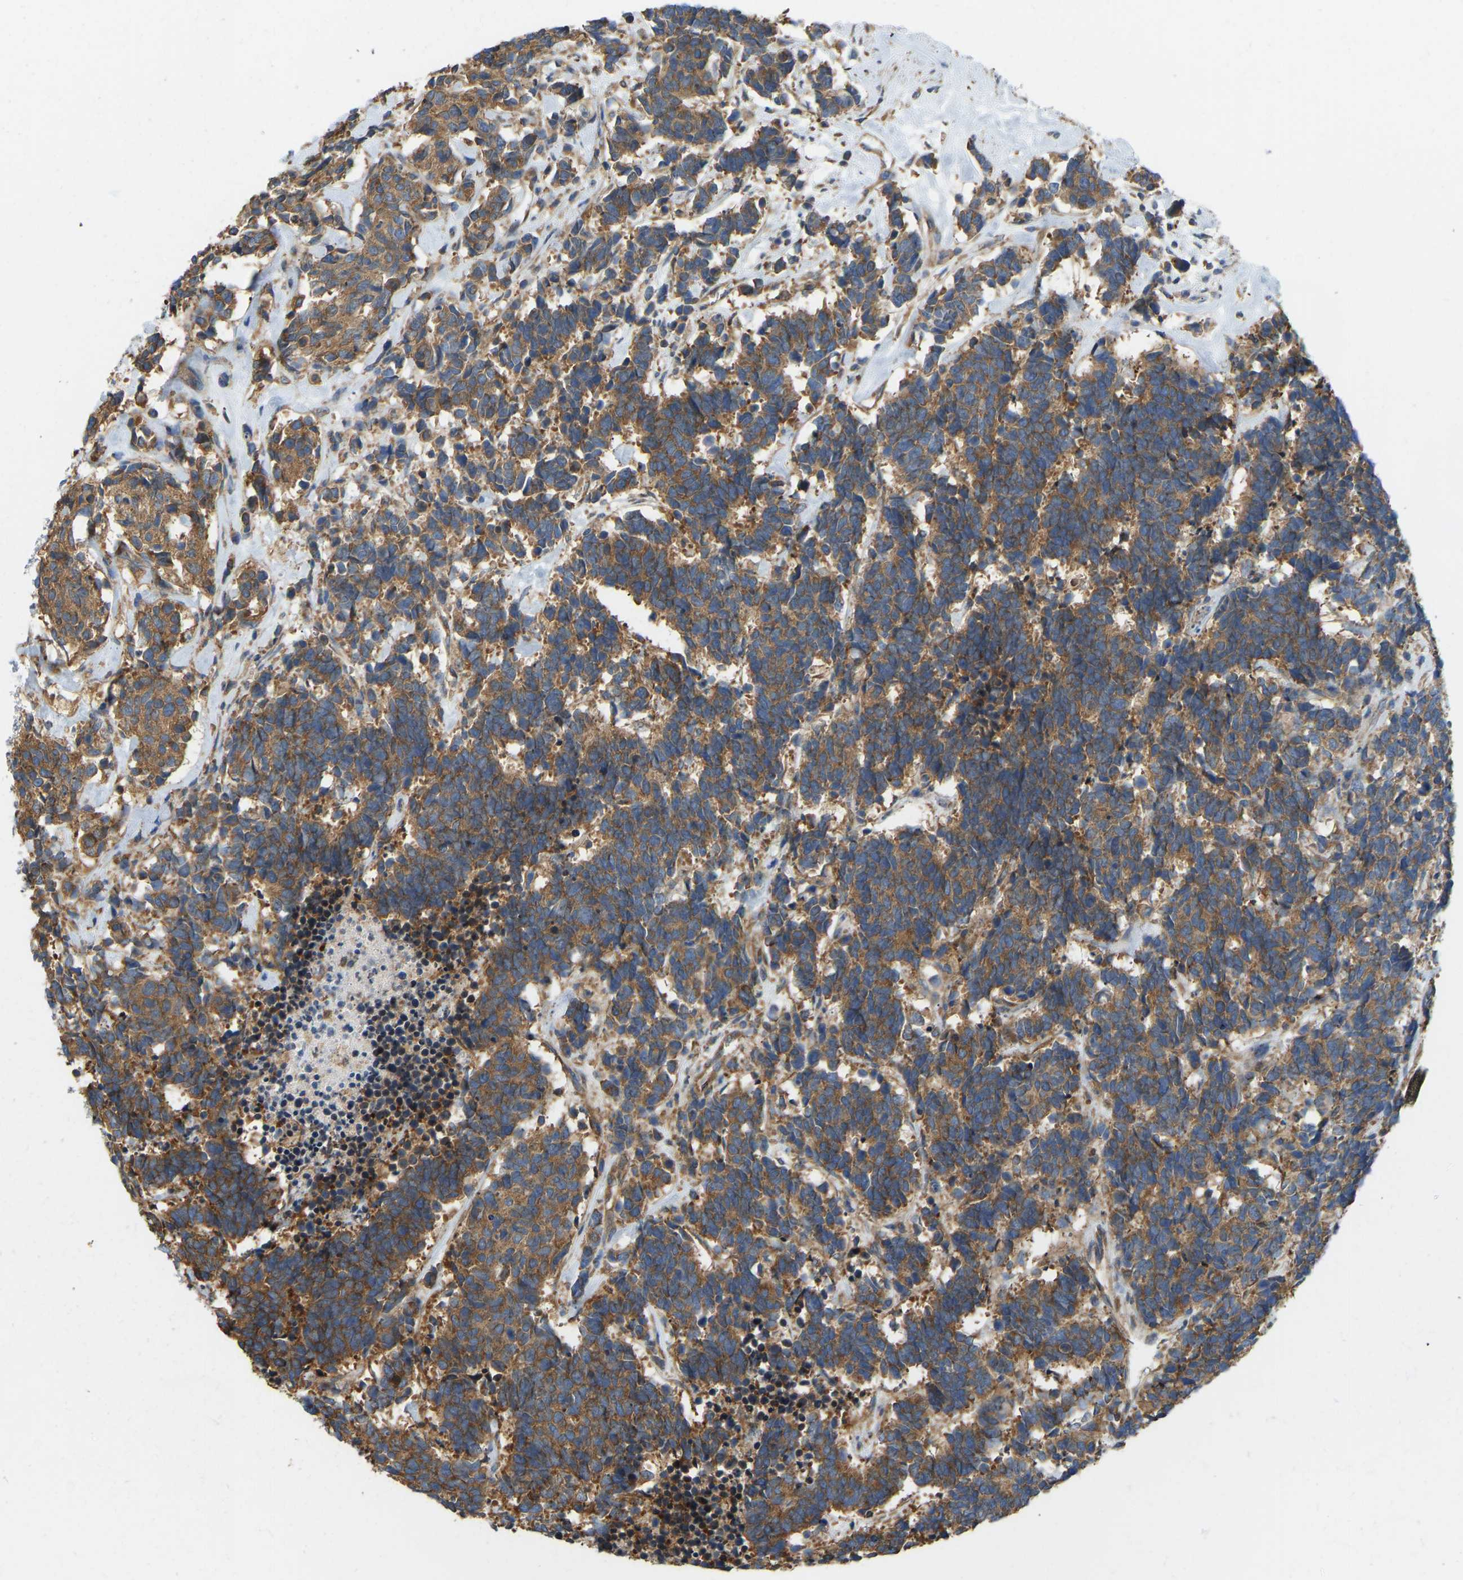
{"staining": {"intensity": "moderate", "quantity": ">75%", "location": "cytoplasmic/membranous"}, "tissue": "carcinoid", "cell_type": "Tumor cells", "image_type": "cancer", "snomed": [{"axis": "morphology", "description": "Carcinoma, NOS"}, {"axis": "morphology", "description": "Carcinoid, malignant, NOS"}, {"axis": "topography", "description": "Urinary bladder"}], "caption": "Carcinoid stained for a protein (brown) shows moderate cytoplasmic/membranous positive positivity in about >75% of tumor cells.", "gene": "RPS6KB2", "patient": {"sex": "male", "age": 57}}